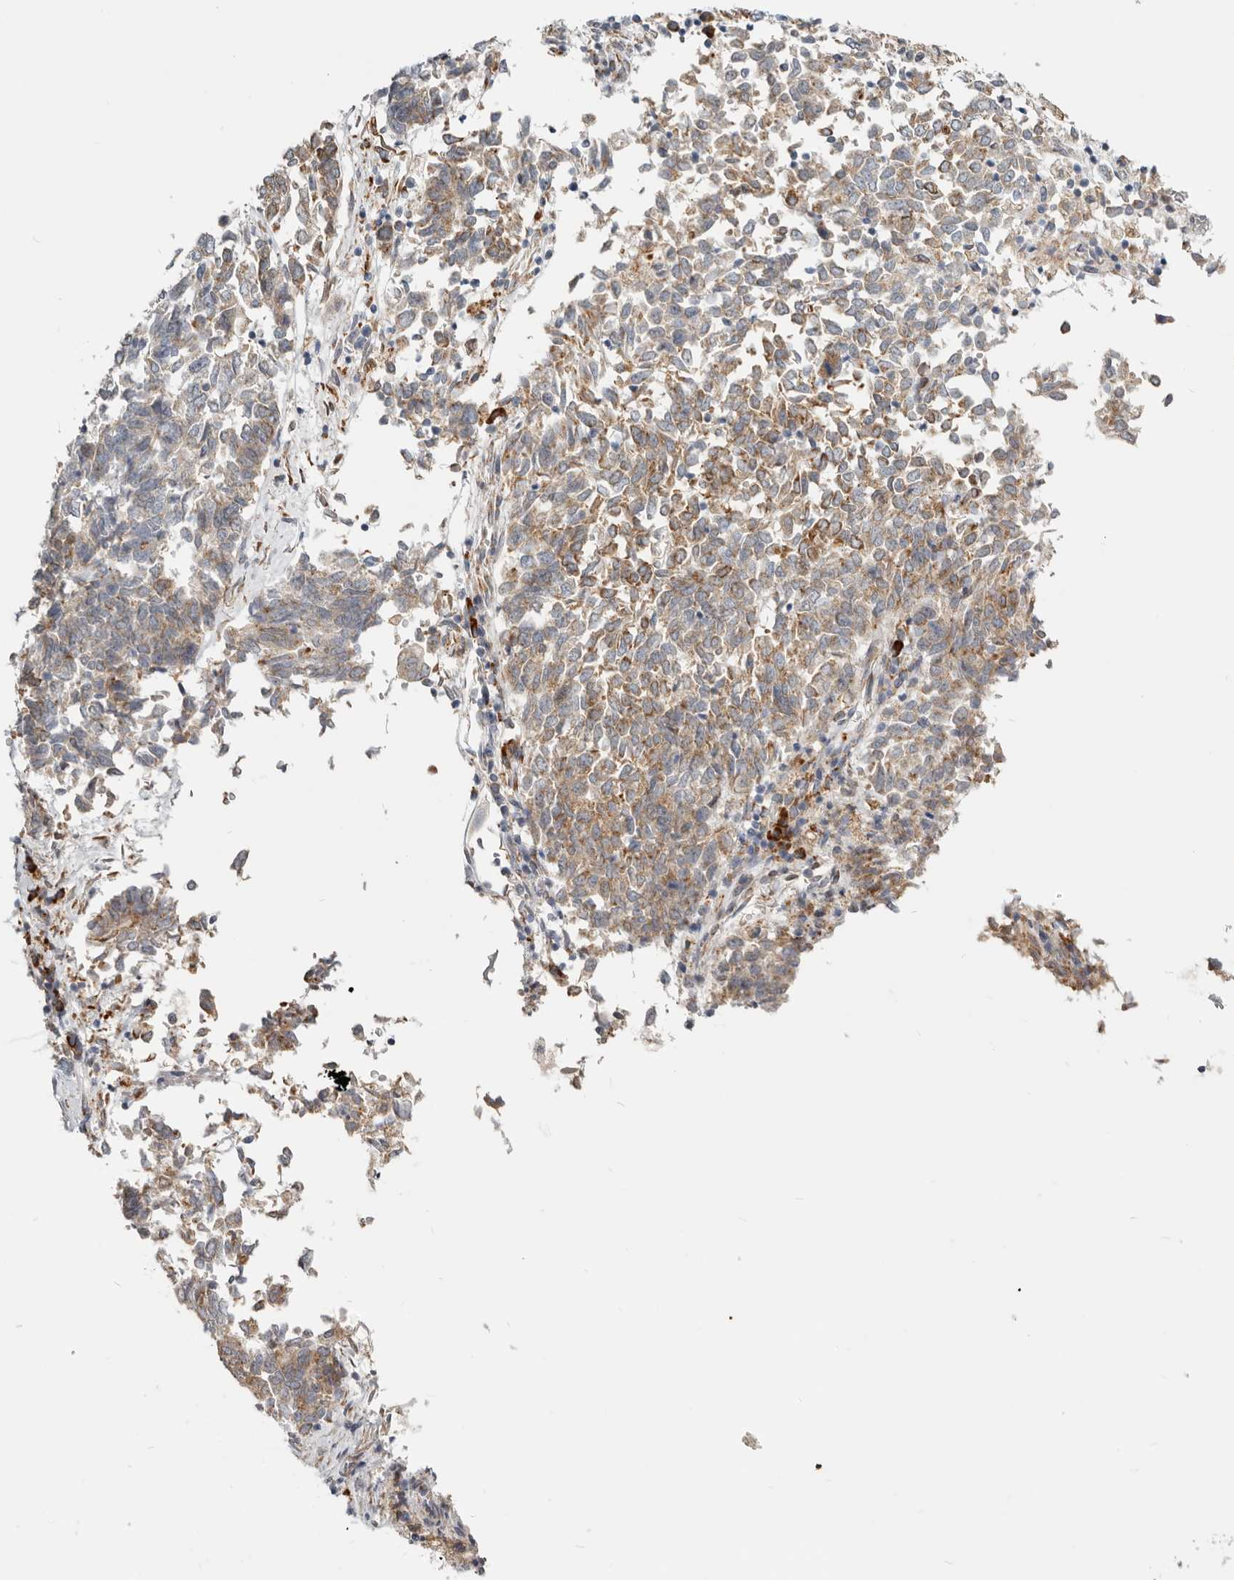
{"staining": {"intensity": "weak", "quantity": ">75%", "location": "cytoplasmic/membranous"}, "tissue": "endometrial cancer", "cell_type": "Tumor cells", "image_type": "cancer", "snomed": [{"axis": "morphology", "description": "Adenocarcinoma, NOS"}, {"axis": "topography", "description": "Endometrium"}], "caption": "An image of human endometrial cancer (adenocarcinoma) stained for a protein exhibits weak cytoplasmic/membranous brown staining in tumor cells.", "gene": "IL32", "patient": {"sex": "female", "age": 80}}